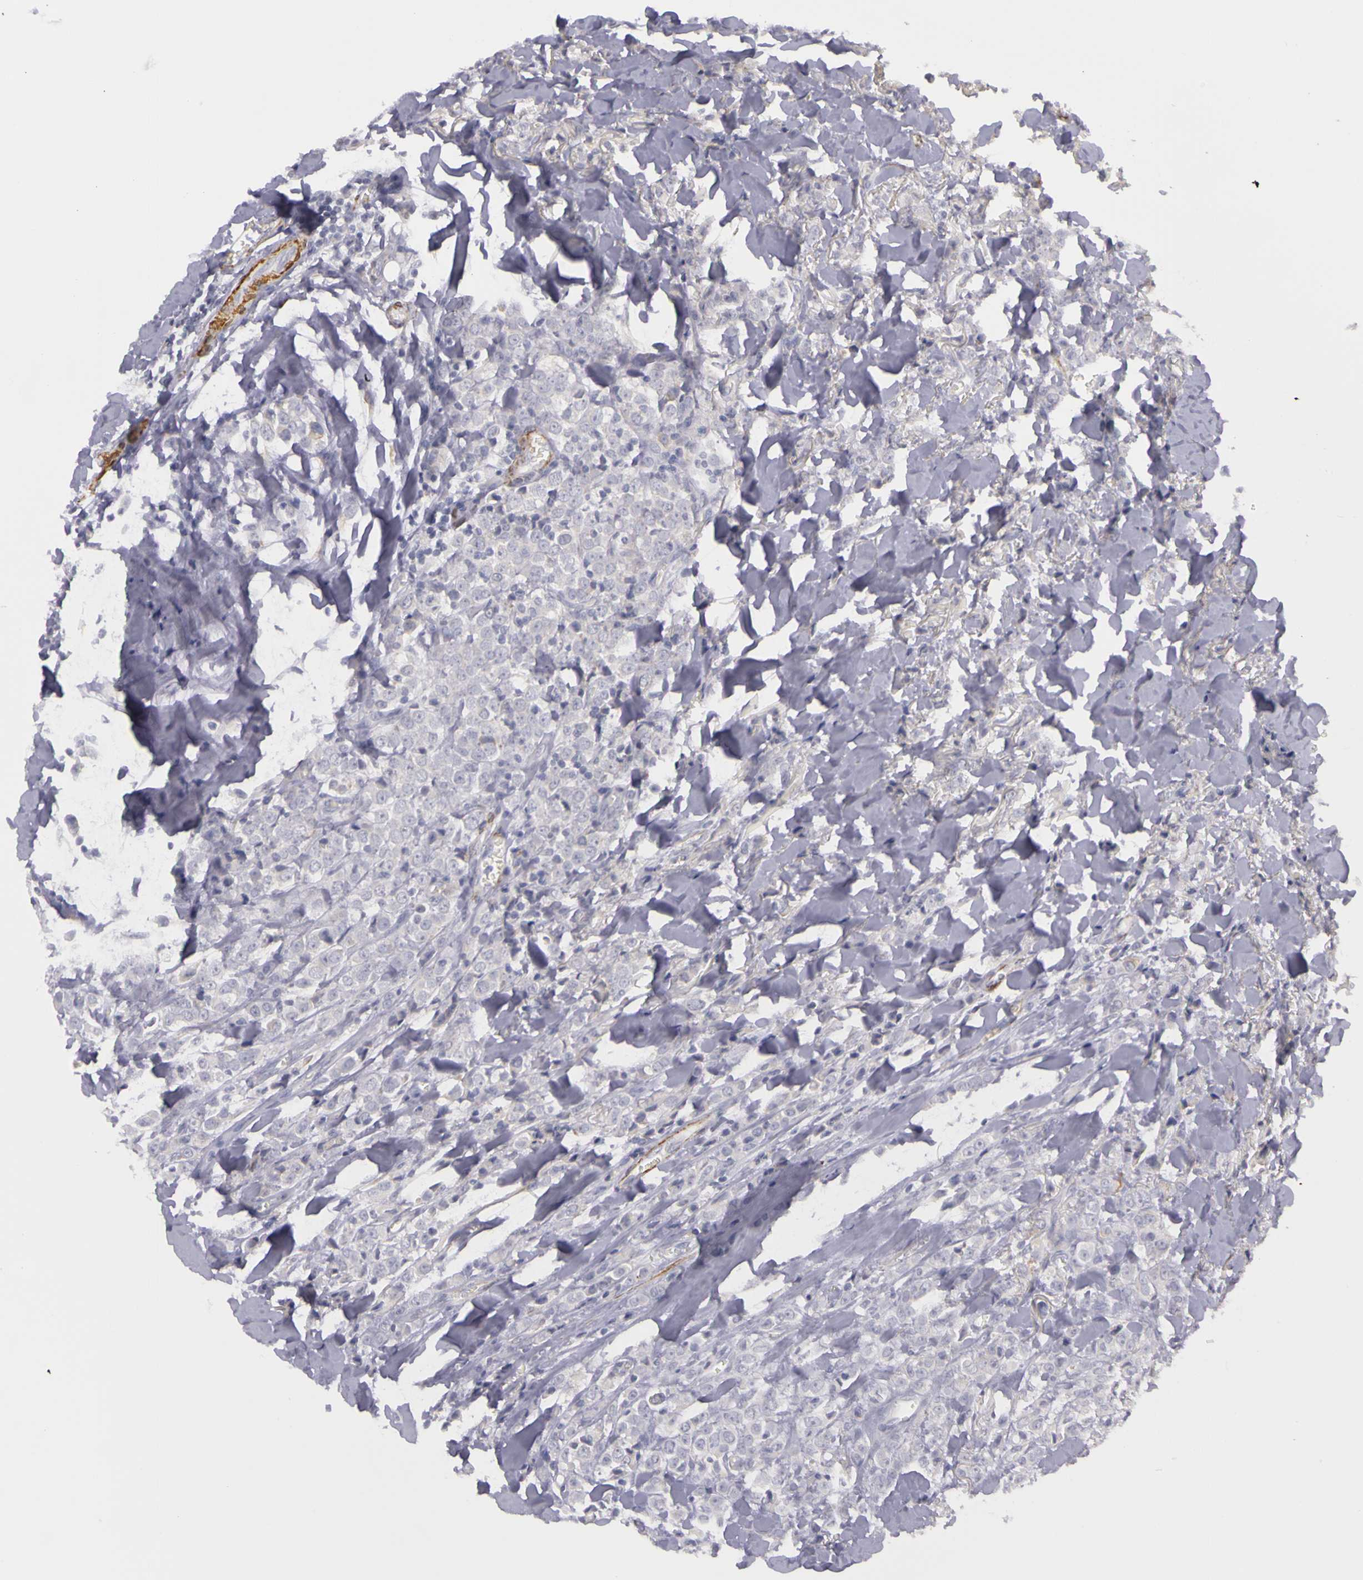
{"staining": {"intensity": "negative", "quantity": "none", "location": "none"}, "tissue": "breast cancer", "cell_type": "Tumor cells", "image_type": "cancer", "snomed": [{"axis": "morphology", "description": "Lobular carcinoma"}, {"axis": "topography", "description": "Breast"}], "caption": "Breast lobular carcinoma was stained to show a protein in brown. There is no significant staining in tumor cells.", "gene": "CNTN2", "patient": {"sex": "female", "age": 57}}